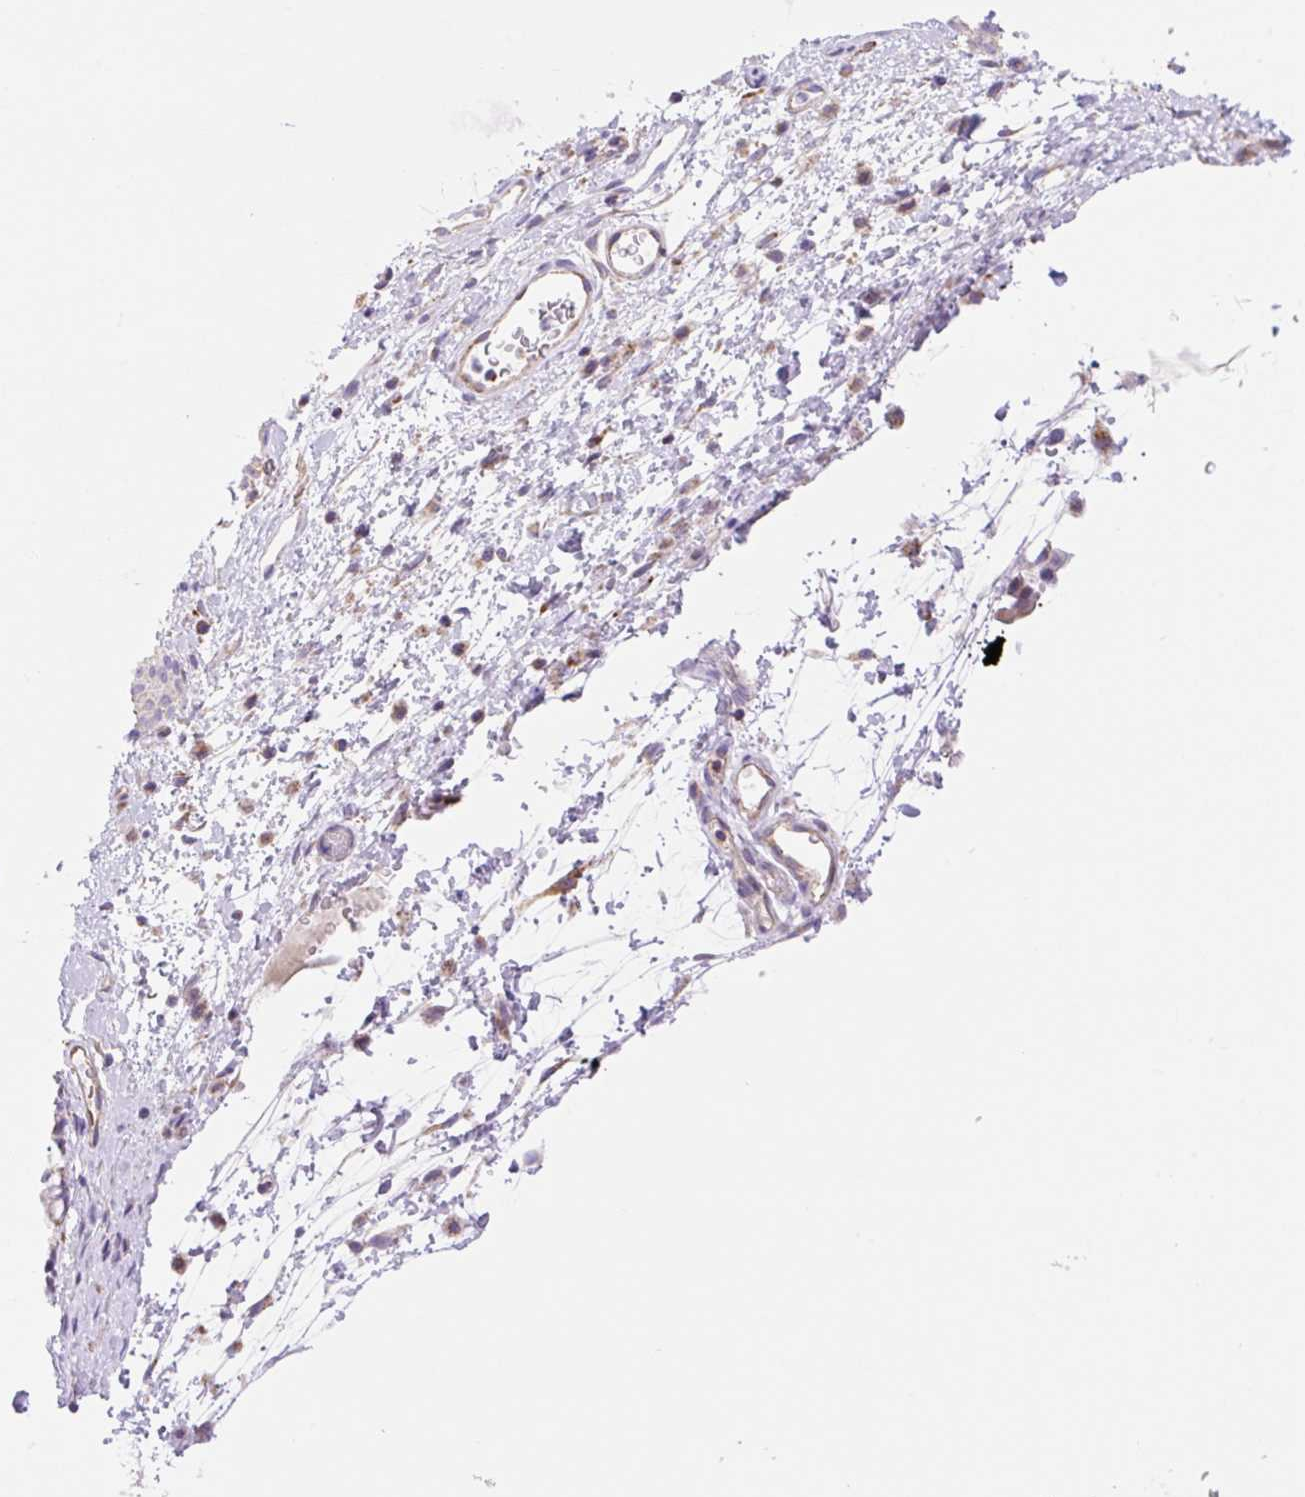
{"staining": {"intensity": "moderate", "quantity": "25%-75%", "location": "cytoplasmic/membranous"}, "tissue": "nasopharynx", "cell_type": "Respiratory epithelial cells", "image_type": "normal", "snomed": [{"axis": "morphology", "description": "Normal tissue, NOS"}, {"axis": "topography", "description": "Lymph node"}, {"axis": "topography", "description": "Cartilage tissue"}, {"axis": "topography", "description": "Nasopharynx"}], "caption": "The photomicrograph displays staining of unremarkable nasopharynx, revealing moderate cytoplasmic/membranous protein staining (brown color) within respiratory epithelial cells.", "gene": "ESAM", "patient": {"sex": "male", "age": 63}}